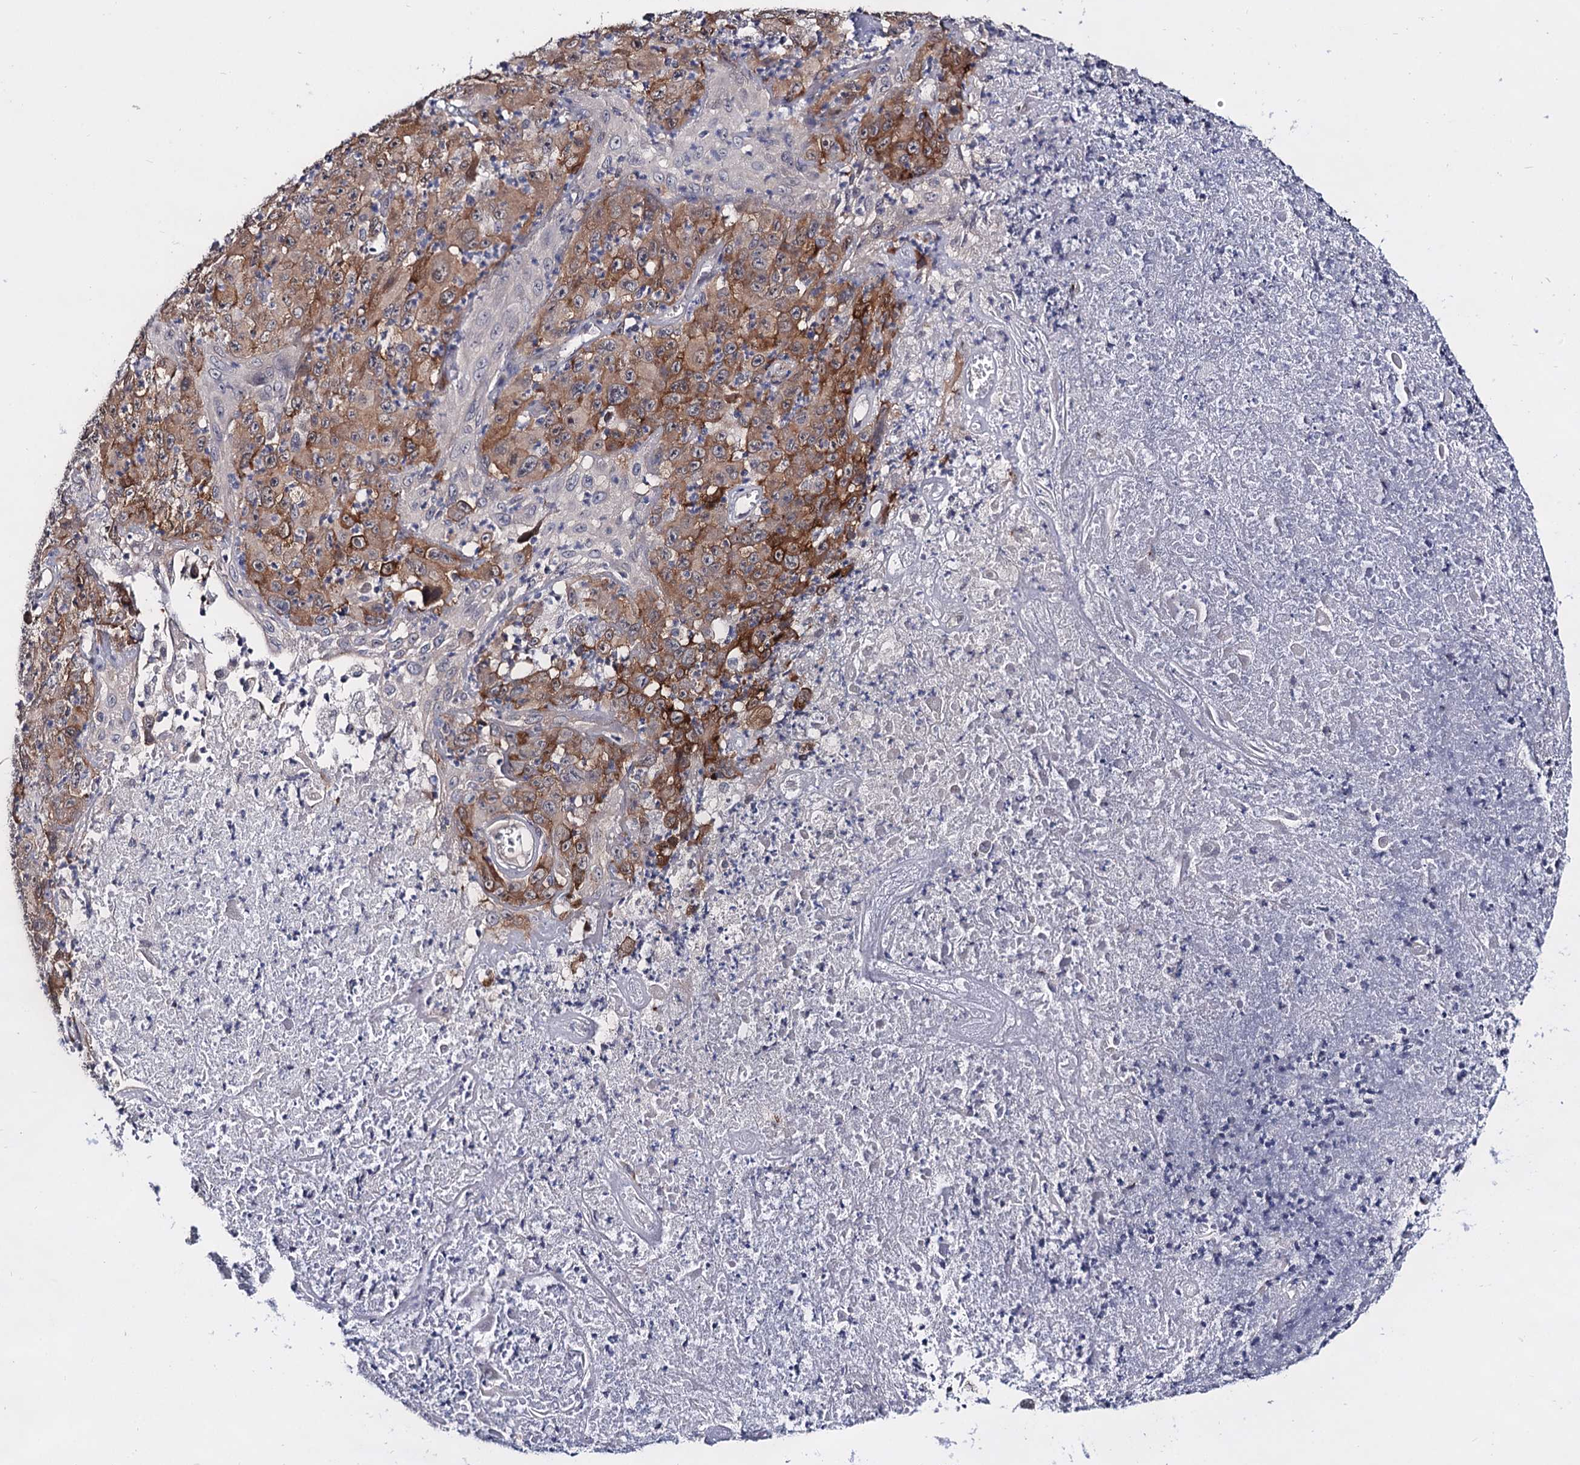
{"staining": {"intensity": "moderate", "quantity": "25%-75%", "location": "cytoplasmic/membranous"}, "tissue": "melanoma", "cell_type": "Tumor cells", "image_type": "cancer", "snomed": [{"axis": "morphology", "description": "Malignant melanoma, Metastatic site"}, {"axis": "topography", "description": "Brain"}], "caption": "Protein staining reveals moderate cytoplasmic/membranous positivity in about 25%-75% of tumor cells in malignant melanoma (metastatic site). (brown staining indicates protein expression, while blue staining denotes nuclei).", "gene": "ARFIP2", "patient": {"sex": "female", "age": 53}}